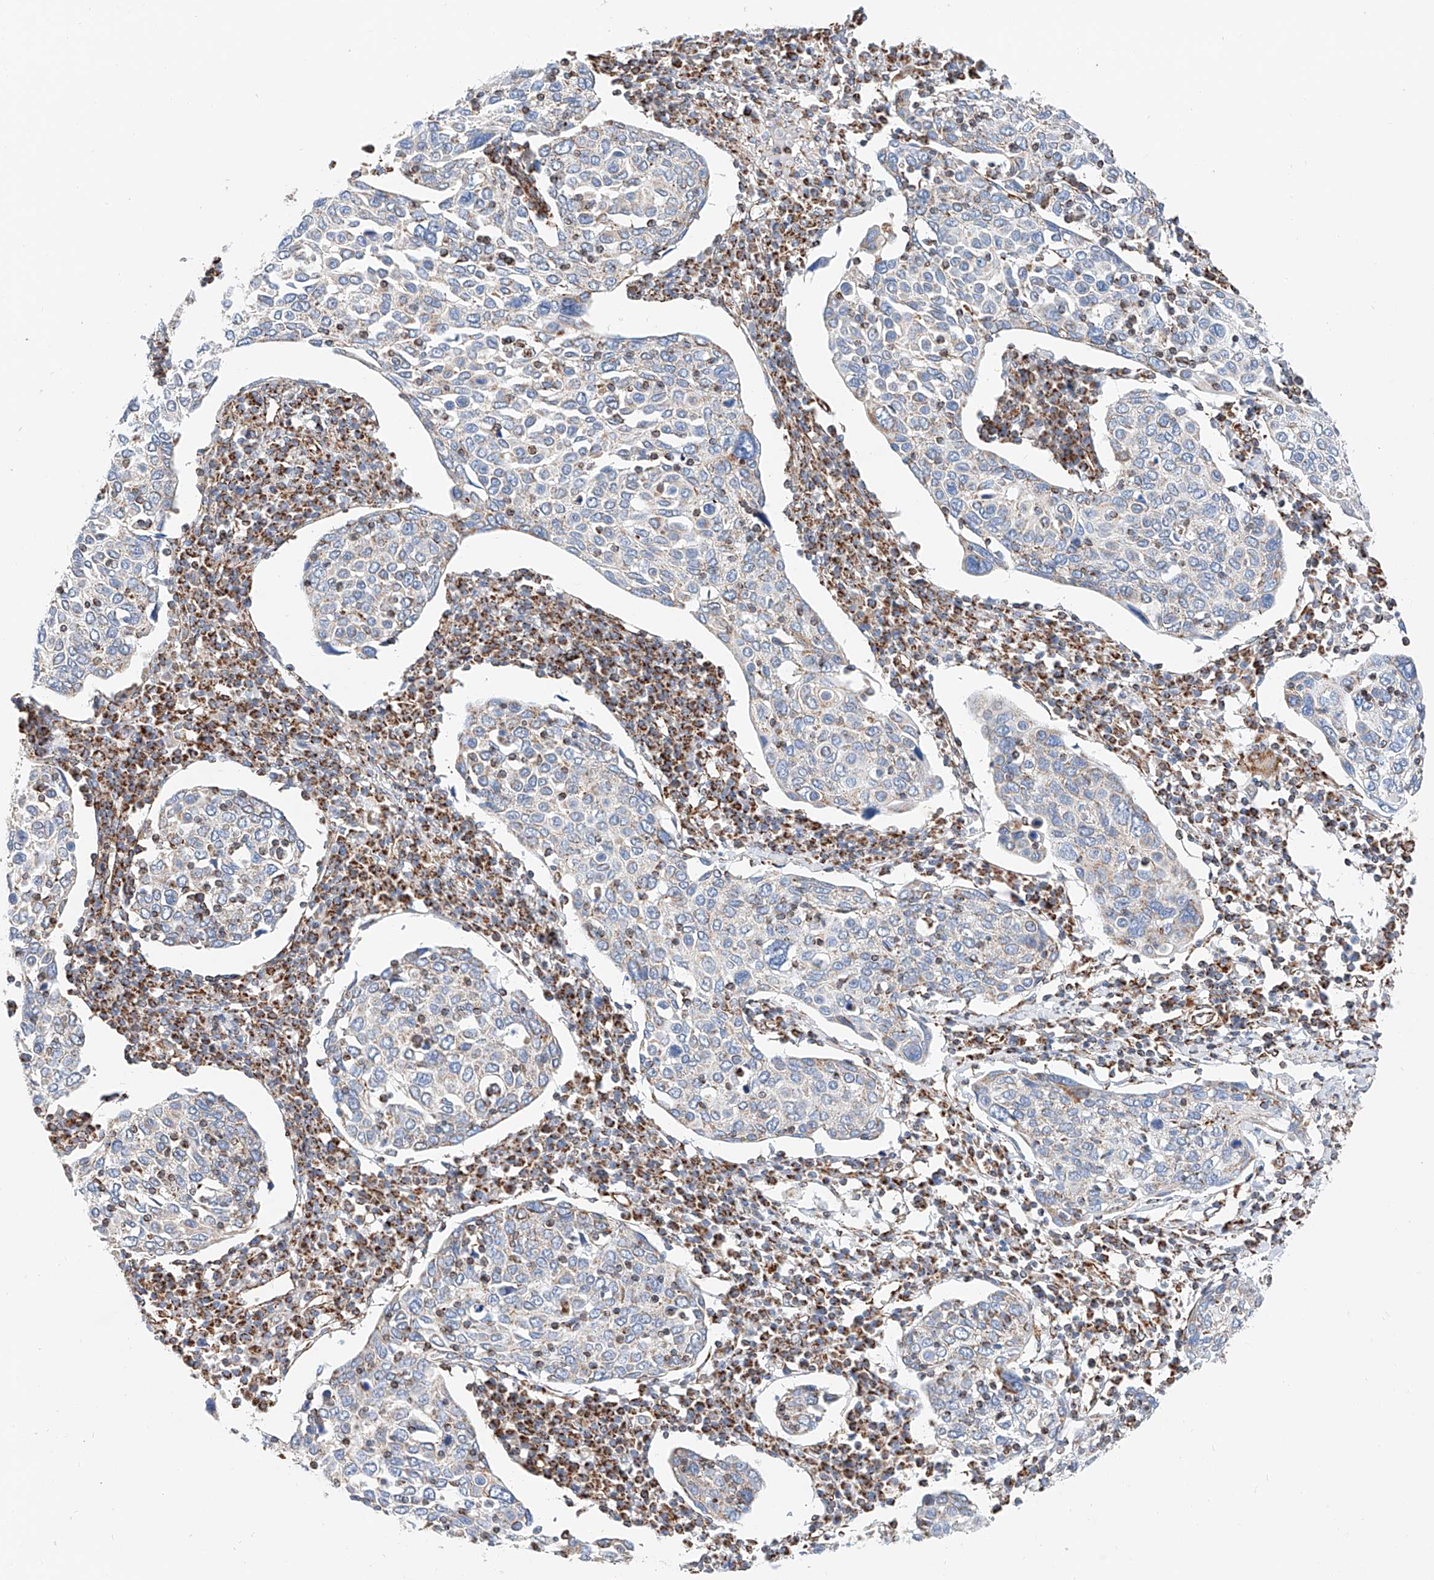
{"staining": {"intensity": "negative", "quantity": "none", "location": "none"}, "tissue": "cervical cancer", "cell_type": "Tumor cells", "image_type": "cancer", "snomed": [{"axis": "morphology", "description": "Squamous cell carcinoma, NOS"}, {"axis": "topography", "description": "Cervix"}], "caption": "Tumor cells show no significant protein expression in cervical squamous cell carcinoma.", "gene": "NDUFV3", "patient": {"sex": "female", "age": 40}}